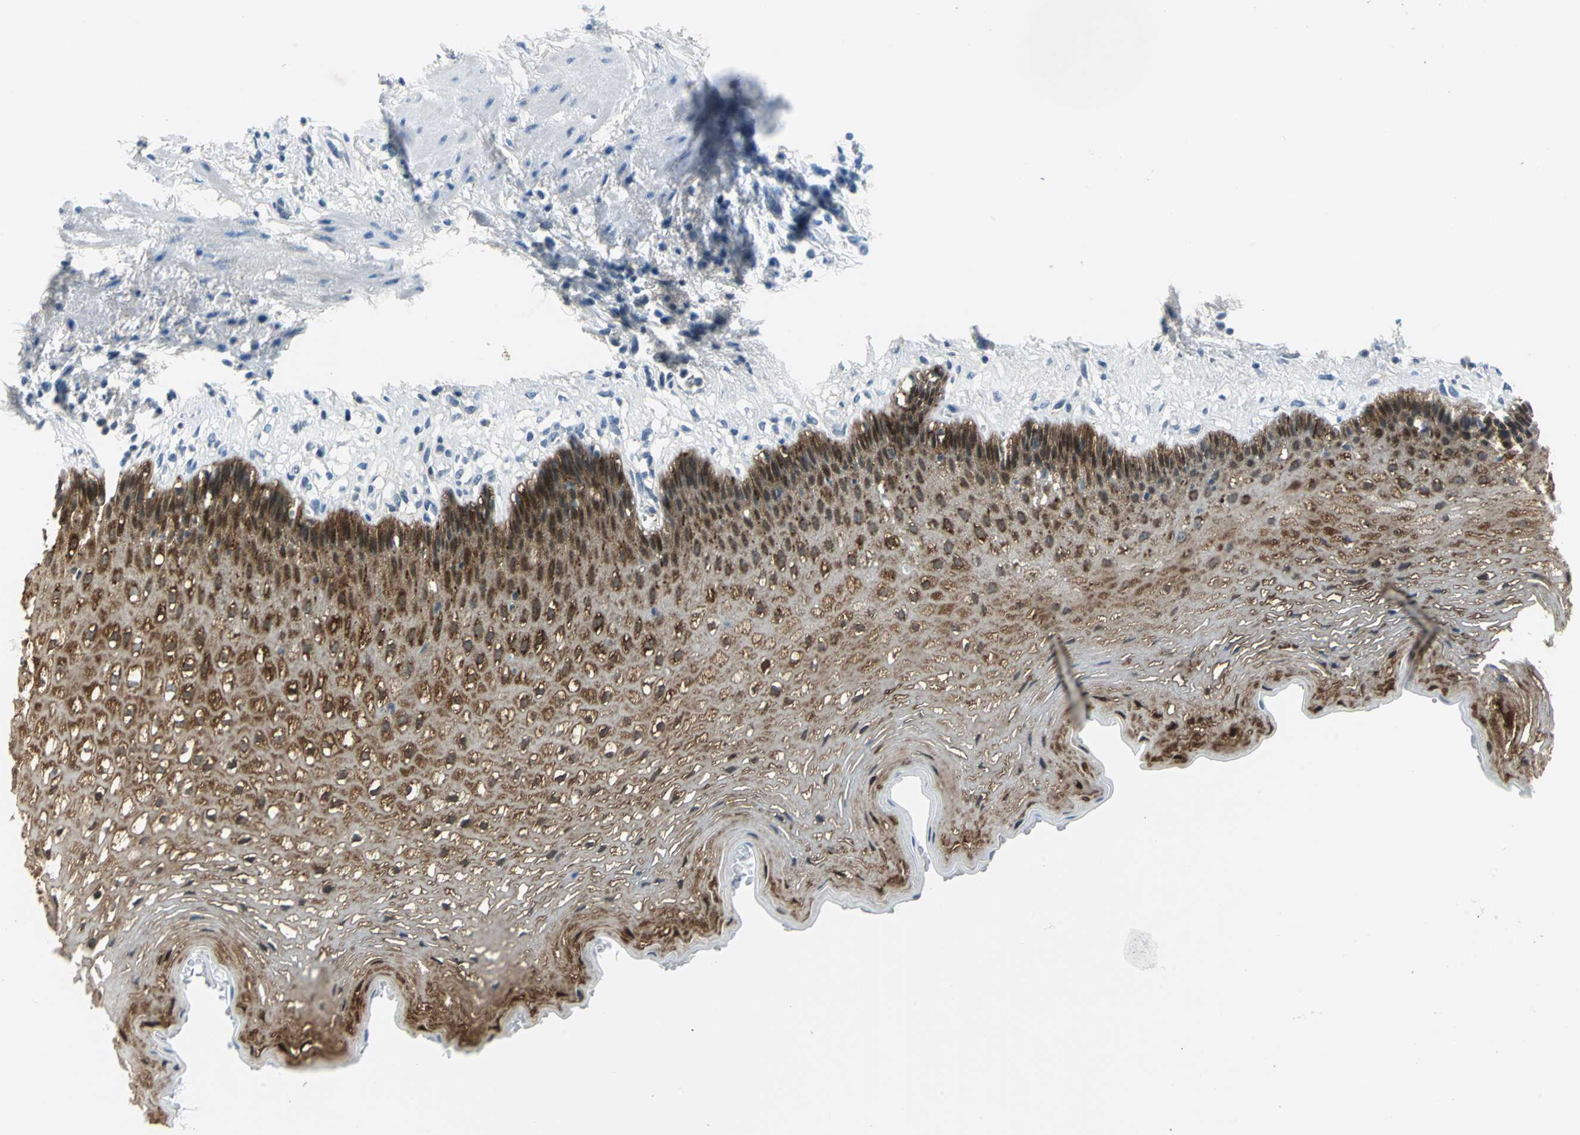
{"staining": {"intensity": "strong", "quantity": ">75%", "location": "cytoplasmic/membranous,nuclear"}, "tissue": "esophagus", "cell_type": "Squamous epithelial cells", "image_type": "normal", "snomed": [{"axis": "morphology", "description": "Normal tissue, NOS"}, {"axis": "topography", "description": "Esophagus"}], "caption": "Strong cytoplasmic/membranous,nuclear staining is appreciated in approximately >75% of squamous epithelial cells in unremarkable esophagus.", "gene": "SFN", "patient": {"sex": "female", "age": 70}}